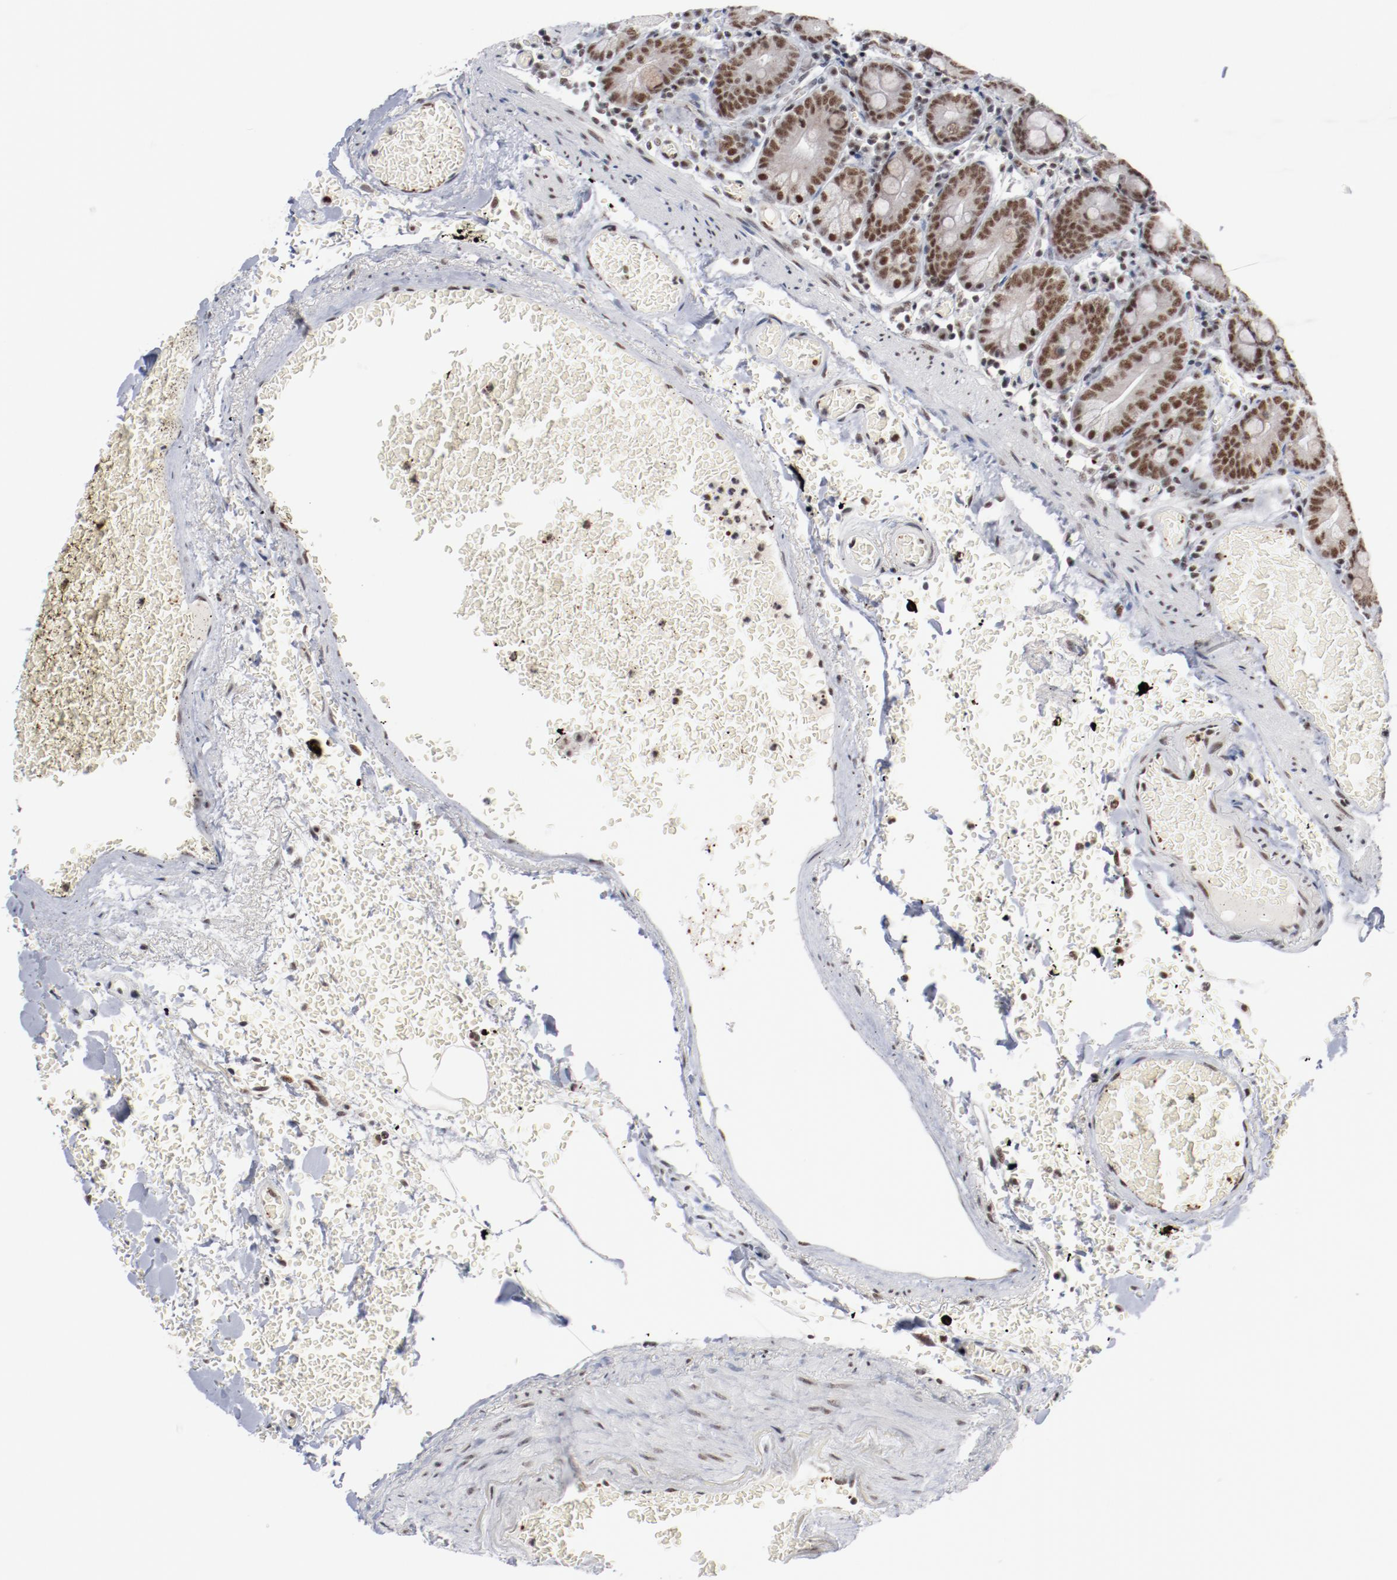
{"staining": {"intensity": "moderate", "quantity": ">75%", "location": "nuclear"}, "tissue": "small intestine", "cell_type": "Glandular cells", "image_type": "normal", "snomed": [{"axis": "morphology", "description": "Normal tissue, NOS"}, {"axis": "topography", "description": "Small intestine"}], "caption": "Brown immunohistochemical staining in unremarkable small intestine demonstrates moderate nuclear positivity in about >75% of glandular cells.", "gene": "BUB3", "patient": {"sex": "male", "age": 71}}